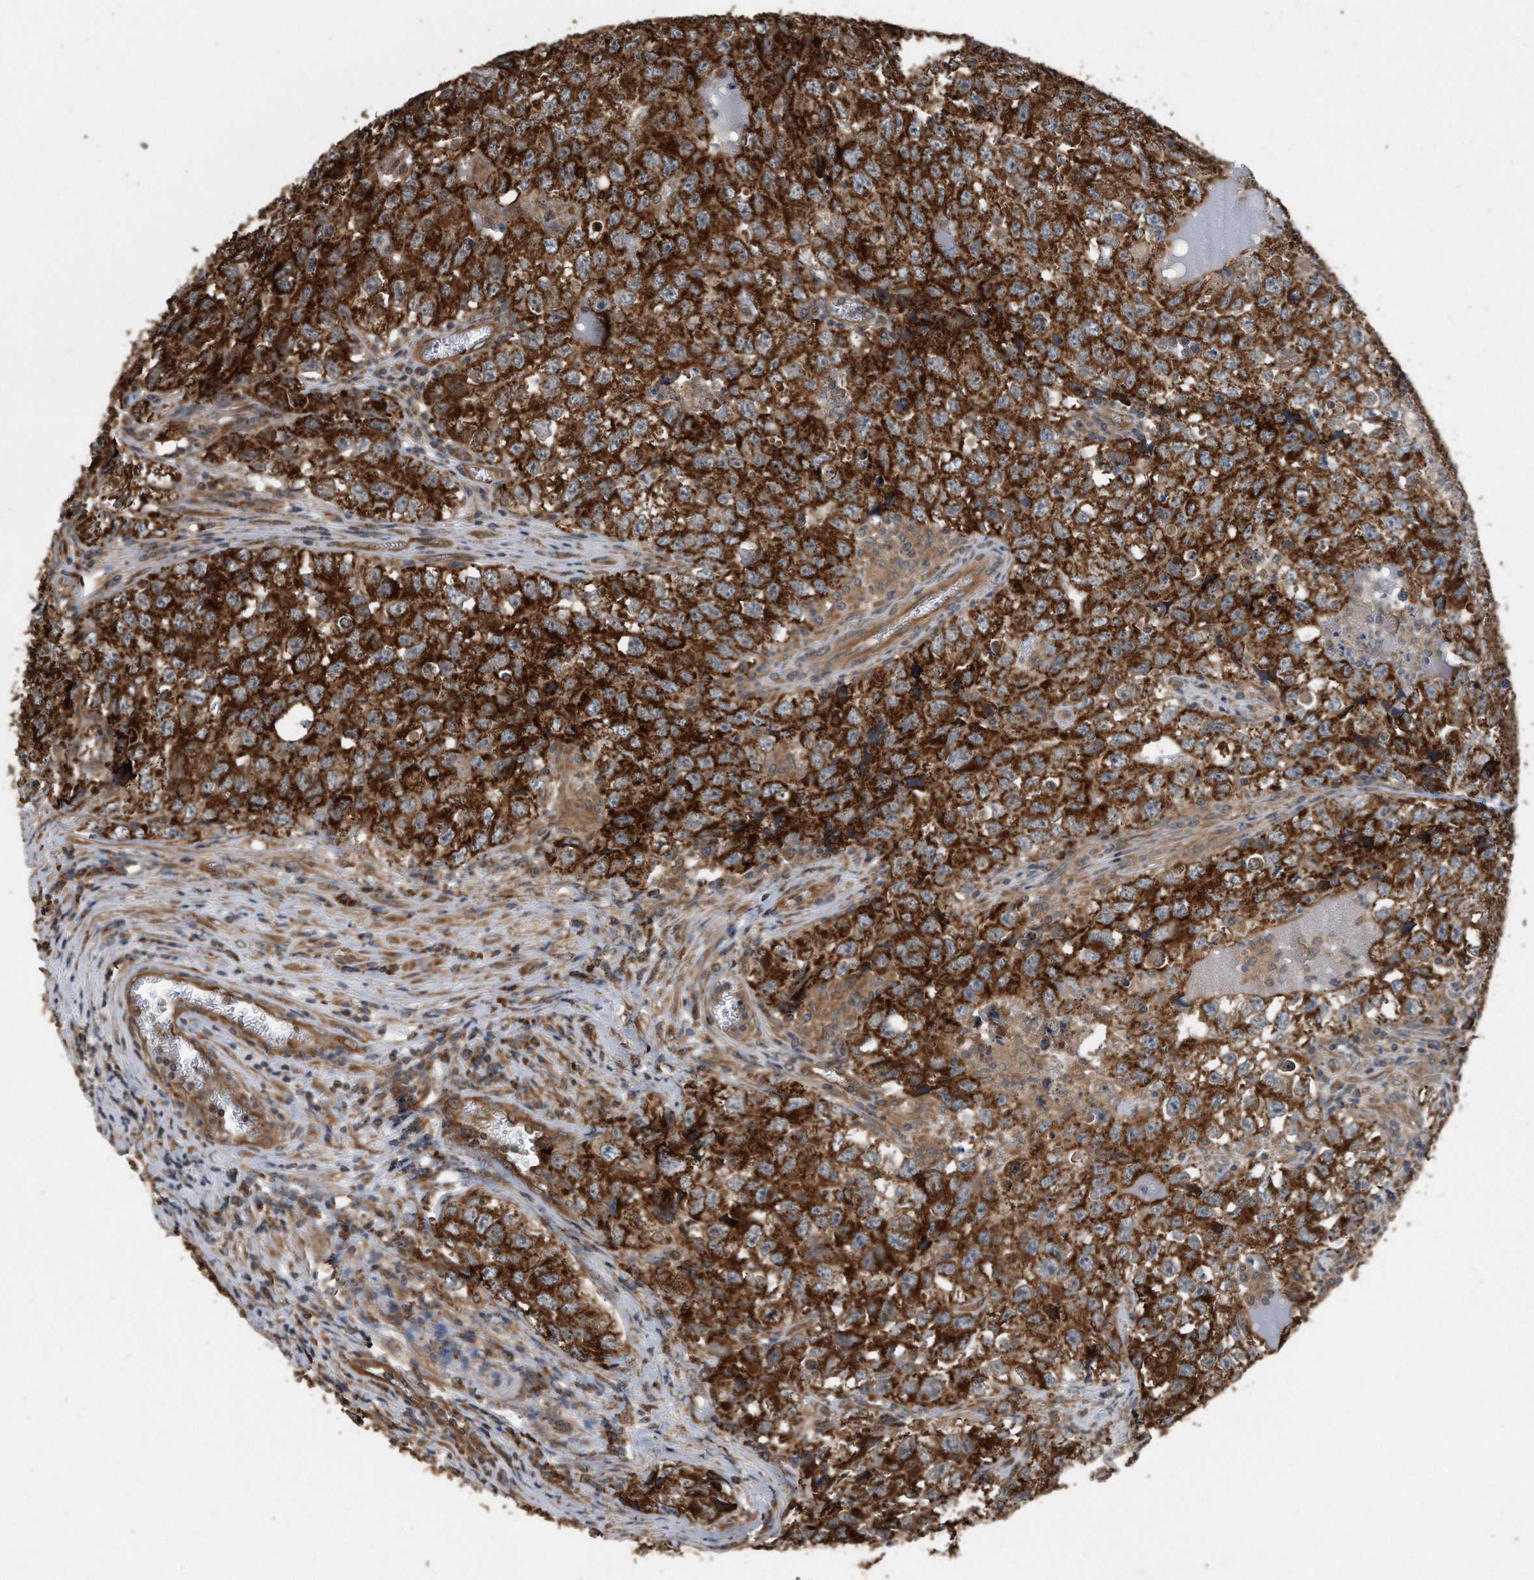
{"staining": {"intensity": "strong", "quantity": ">75%", "location": "cytoplasmic/membranous"}, "tissue": "testis cancer", "cell_type": "Tumor cells", "image_type": "cancer", "snomed": [{"axis": "morphology", "description": "Seminoma, NOS"}, {"axis": "morphology", "description": "Carcinoma, Embryonal, NOS"}, {"axis": "topography", "description": "Testis"}], "caption": "Human testis cancer (seminoma) stained with a protein marker reveals strong staining in tumor cells.", "gene": "FAM136A", "patient": {"sex": "male", "age": 43}}